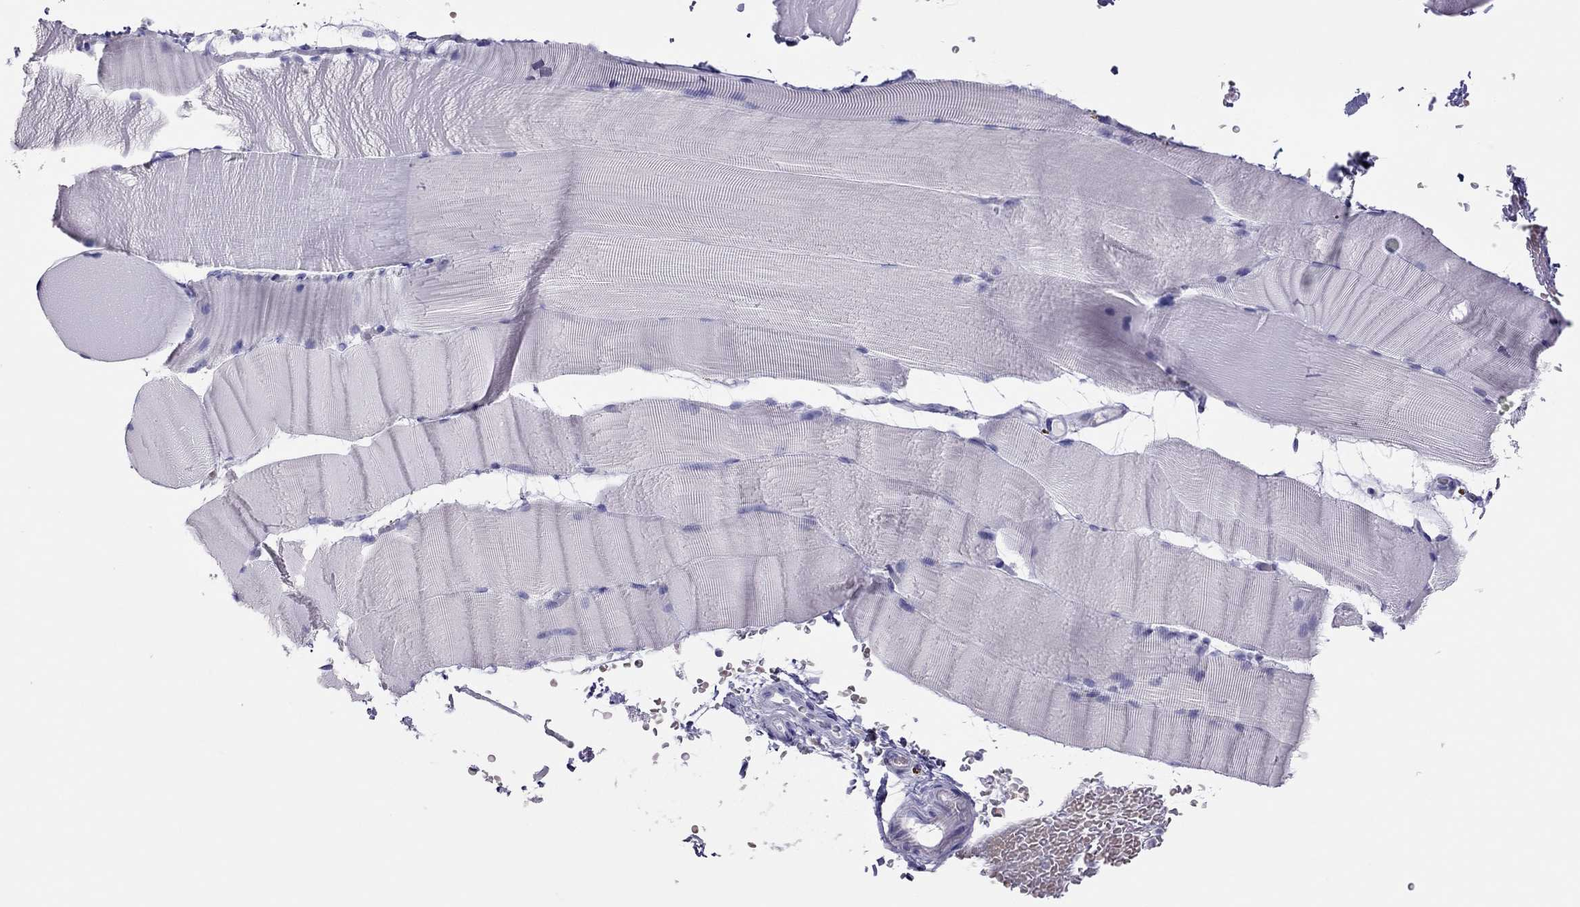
{"staining": {"intensity": "negative", "quantity": "none", "location": "none"}, "tissue": "skeletal muscle", "cell_type": "Myocytes", "image_type": "normal", "snomed": [{"axis": "morphology", "description": "Normal tissue, NOS"}, {"axis": "topography", "description": "Skeletal muscle"}], "caption": "Immunohistochemical staining of unremarkable skeletal muscle demonstrates no significant staining in myocytes.", "gene": "TSHB", "patient": {"sex": "female", "age": 37}}